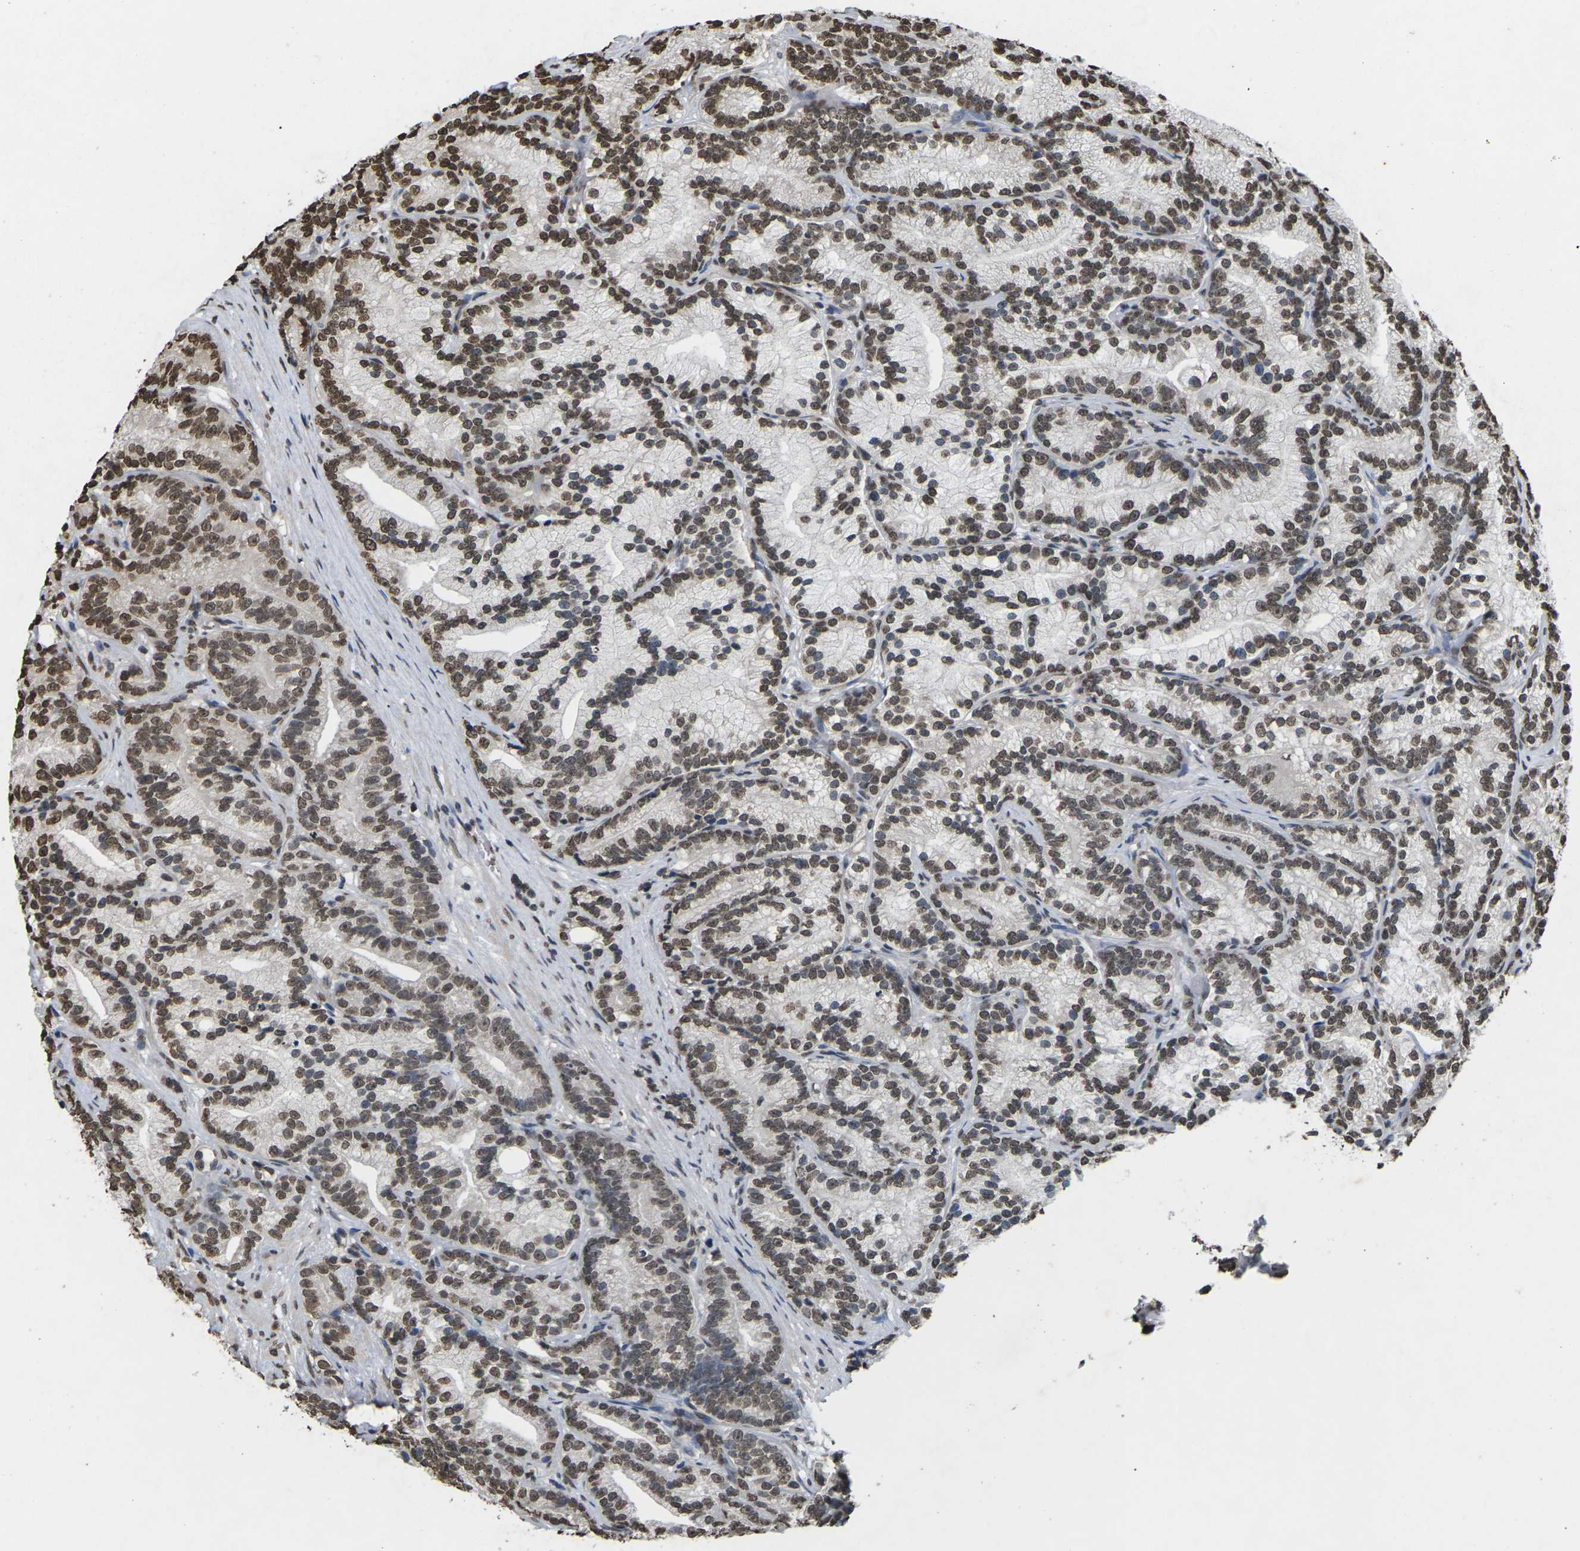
{"staining": {"intensity": "moderate", "quantity": ">75%", "location": "nuclear"}, "tissue": "prostate cancer", "cell_type": "Tumor cells", "image_type": "cancer", "snomed": [{"axis": "morphology", "description": "Adenocarcinoma, Low grade"}, {"axis": "topography", "description": "Prostate"}], "caption": "Protein analysis of prostate cancer tissue exhibits moderate nuclear expression in about >75% of tumor cells.", "gene": "EMSY", "patient": {"sex": "male", "age": 89}}